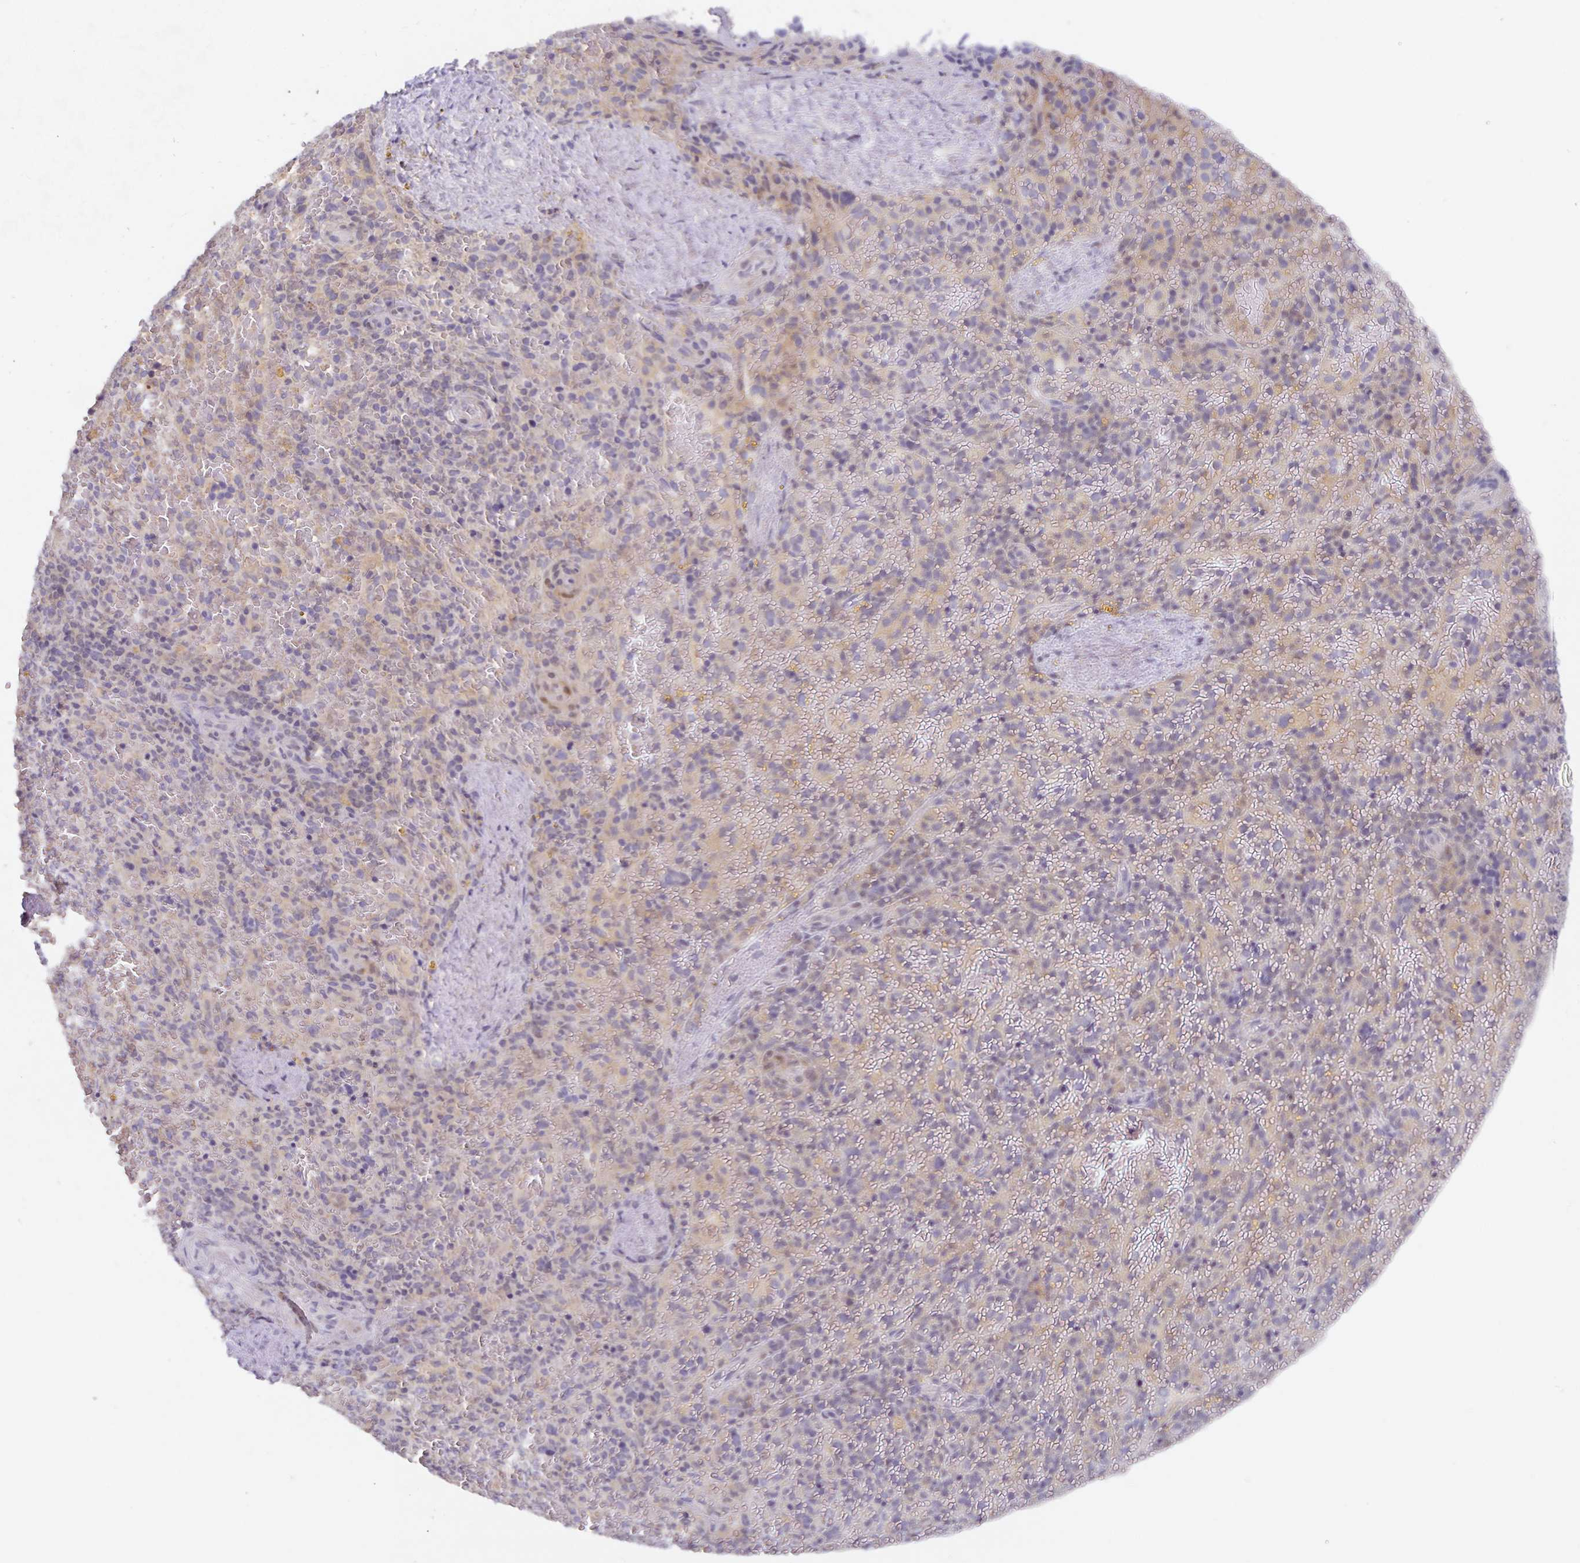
{"staining": {"intensity": "weak", "quantity": "<25%", "location": "cytoplasmic/membranous"}, "tissue": "spleen", "cell_type": "Cells in red pulp", "image_type": "normal", "snomed": [{"axis": "morphology", "description": "Normal tissue, NOS"}, {"axis": "topography", "description": "Spleen"}], "caption": "The IHC photomicrograph has no significant staining in cells in red pulp of spleen. (Brightfield microscopy of DAB (3,3'-diaminobenzidine) immunohistochemistry at high magnification).", "gene": "HEPN1", "patient": {"sex": "female", "age": 50}}